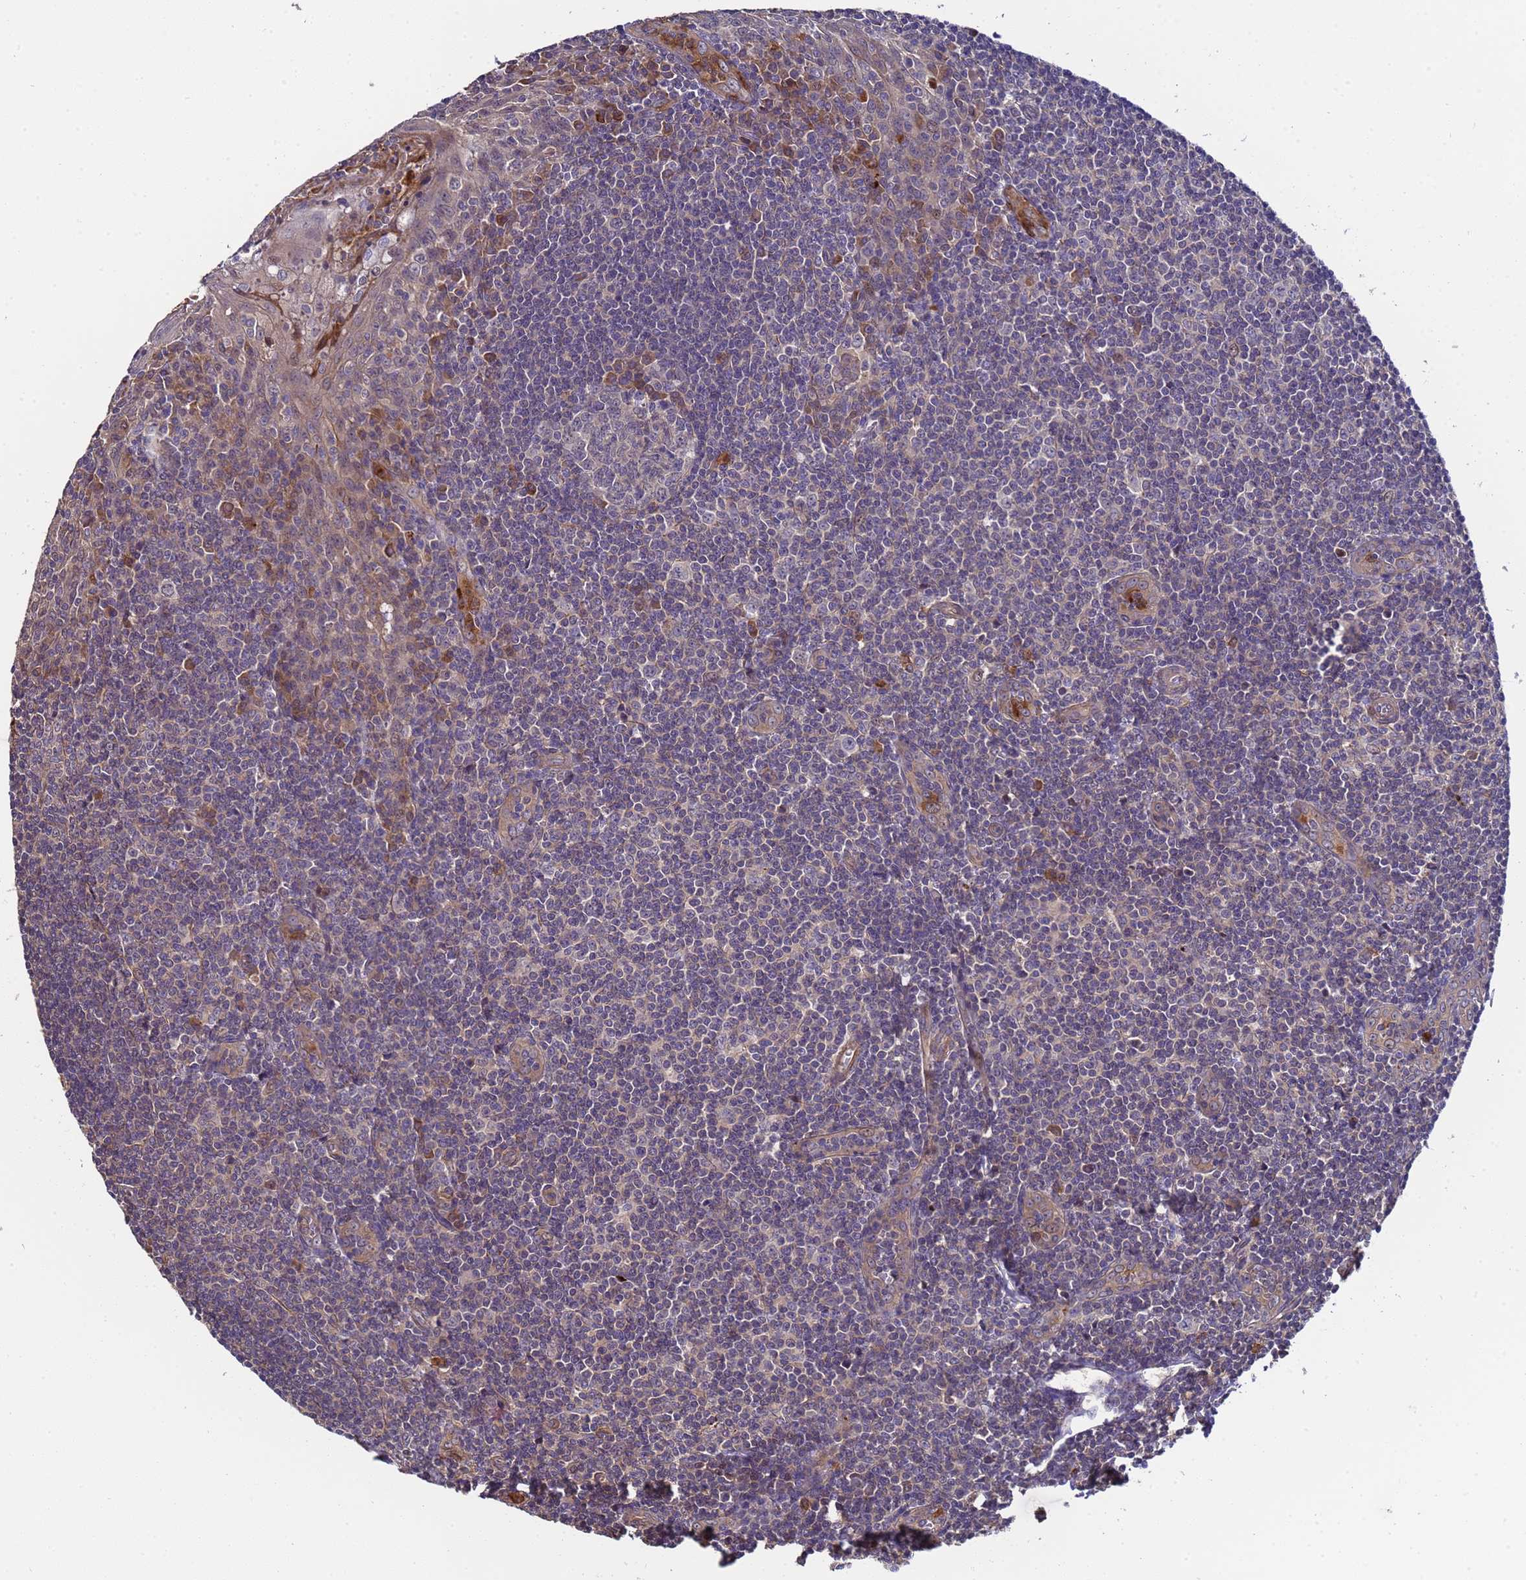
{"staining": {"intensity": "weak", "quantity": "<25%", "location": "cytoplasmic/membranous,nuclear"}, "tissue": "tonsil", "cell_type": "Germinal center cells", "image_type": "normal", "snomed": [{"axis": "morphology", "description": "Normal tissue, NOS"}, {"axis": "topography", "description": "Tonsil"}], "caption": "Germinal center cells show no significant staining in normal tonsil. (Brightfield microscopy of DAB IHC at high magnification).", "gene": "GSTCD", "patient": {"sex": "male", "age": 27}}